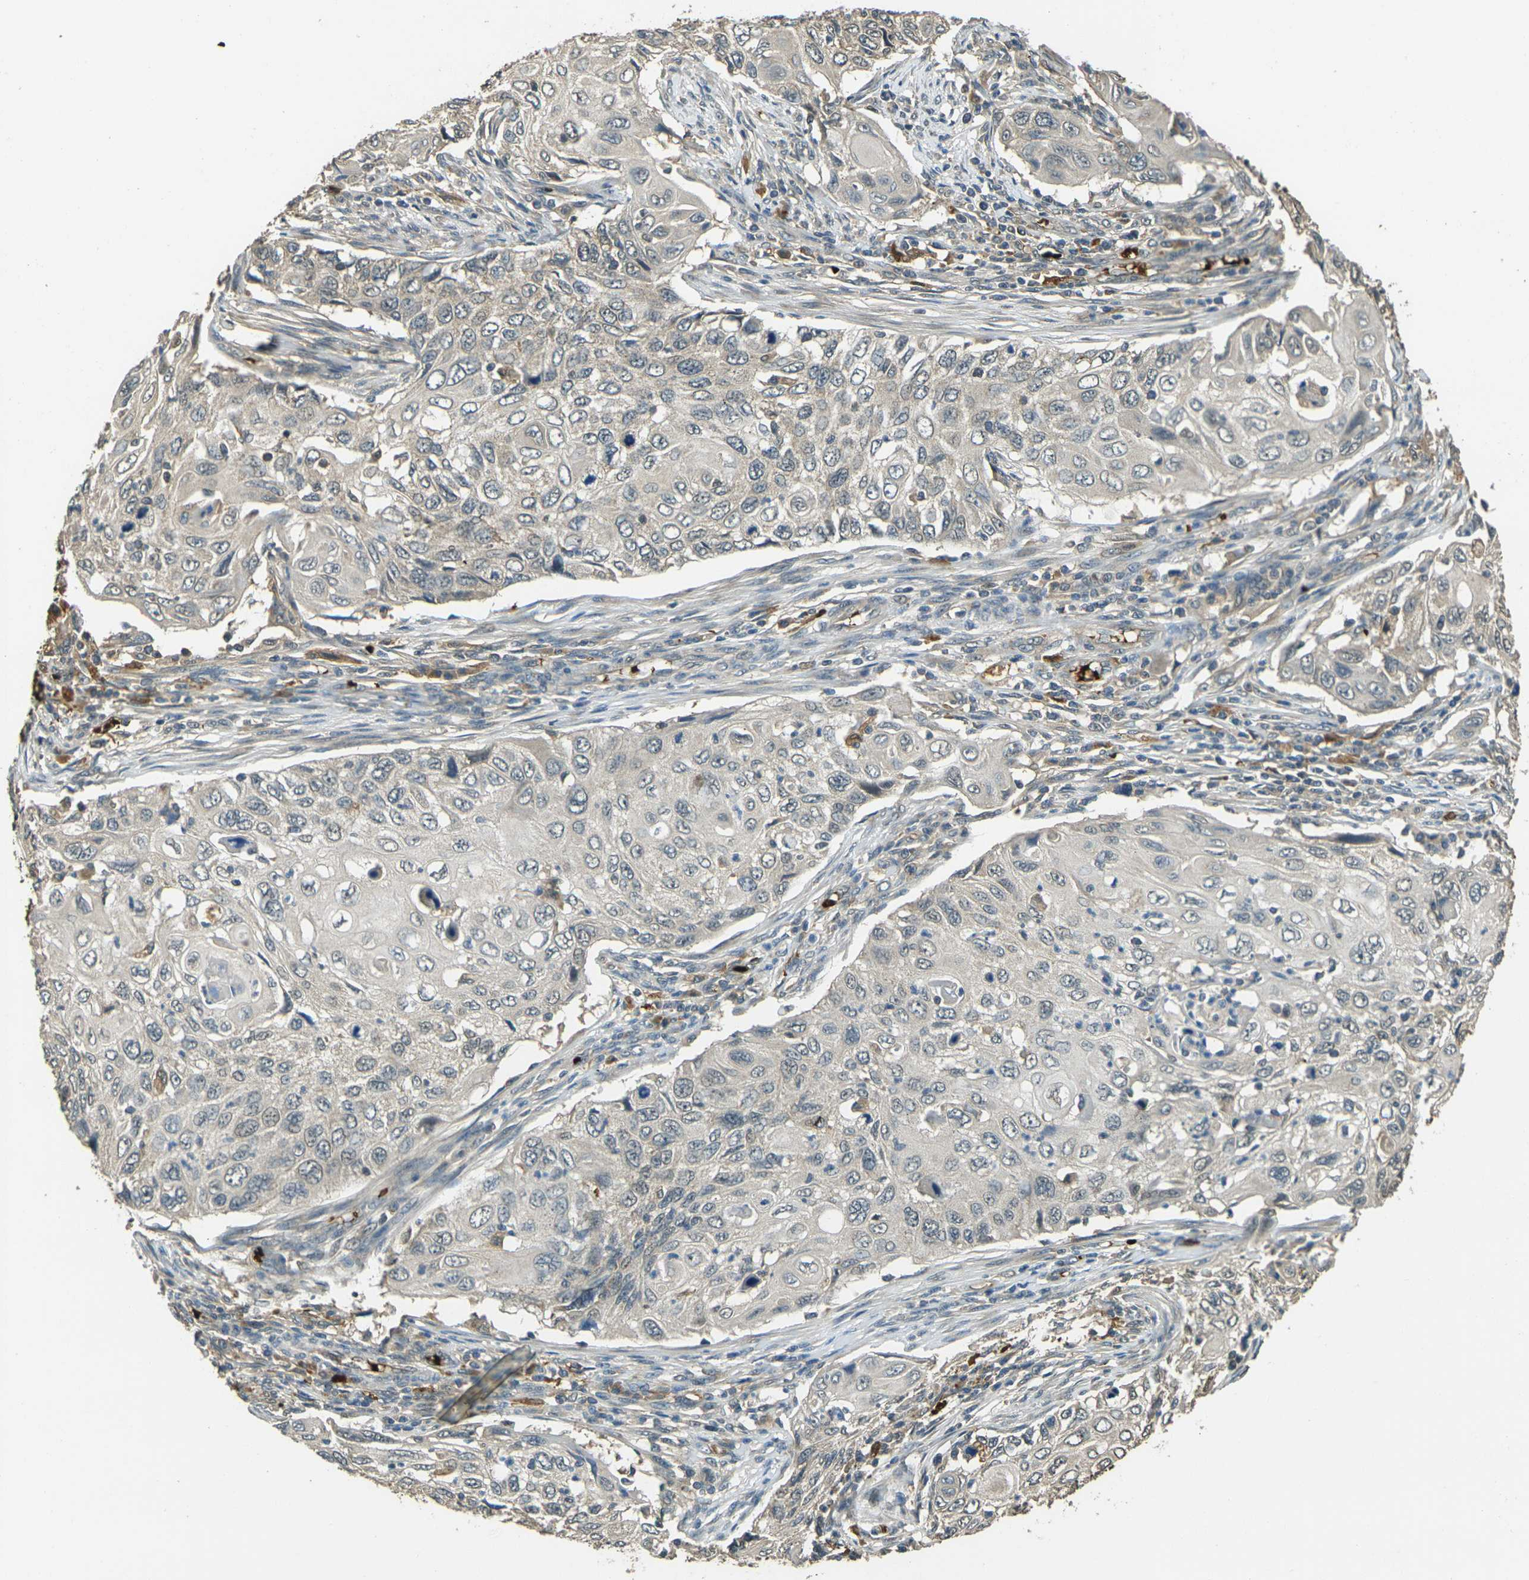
{"staining": {"intensity": "weak", "quantity": ">75%", "location": "cytoplasmic/membranous"}, "tissue": "cervical cancer", "cell_type": "Tumor cells", "image_type": "cancer", "snomed": [{"axis": "morphology", "description": "Squamous cell carcinoma, NOS"}, {"axis": "topography", "description": "Cervix"}], "caption": "About >75% of tumor cells in human cervical cancer (squamous cell carcinoma) exhibit weak cytoplasmic/membranous protein staining as visualized by brown immunohistochemical staining.", "gene": "TOR1A", "patient": {"sex": "female", "age": 70}}